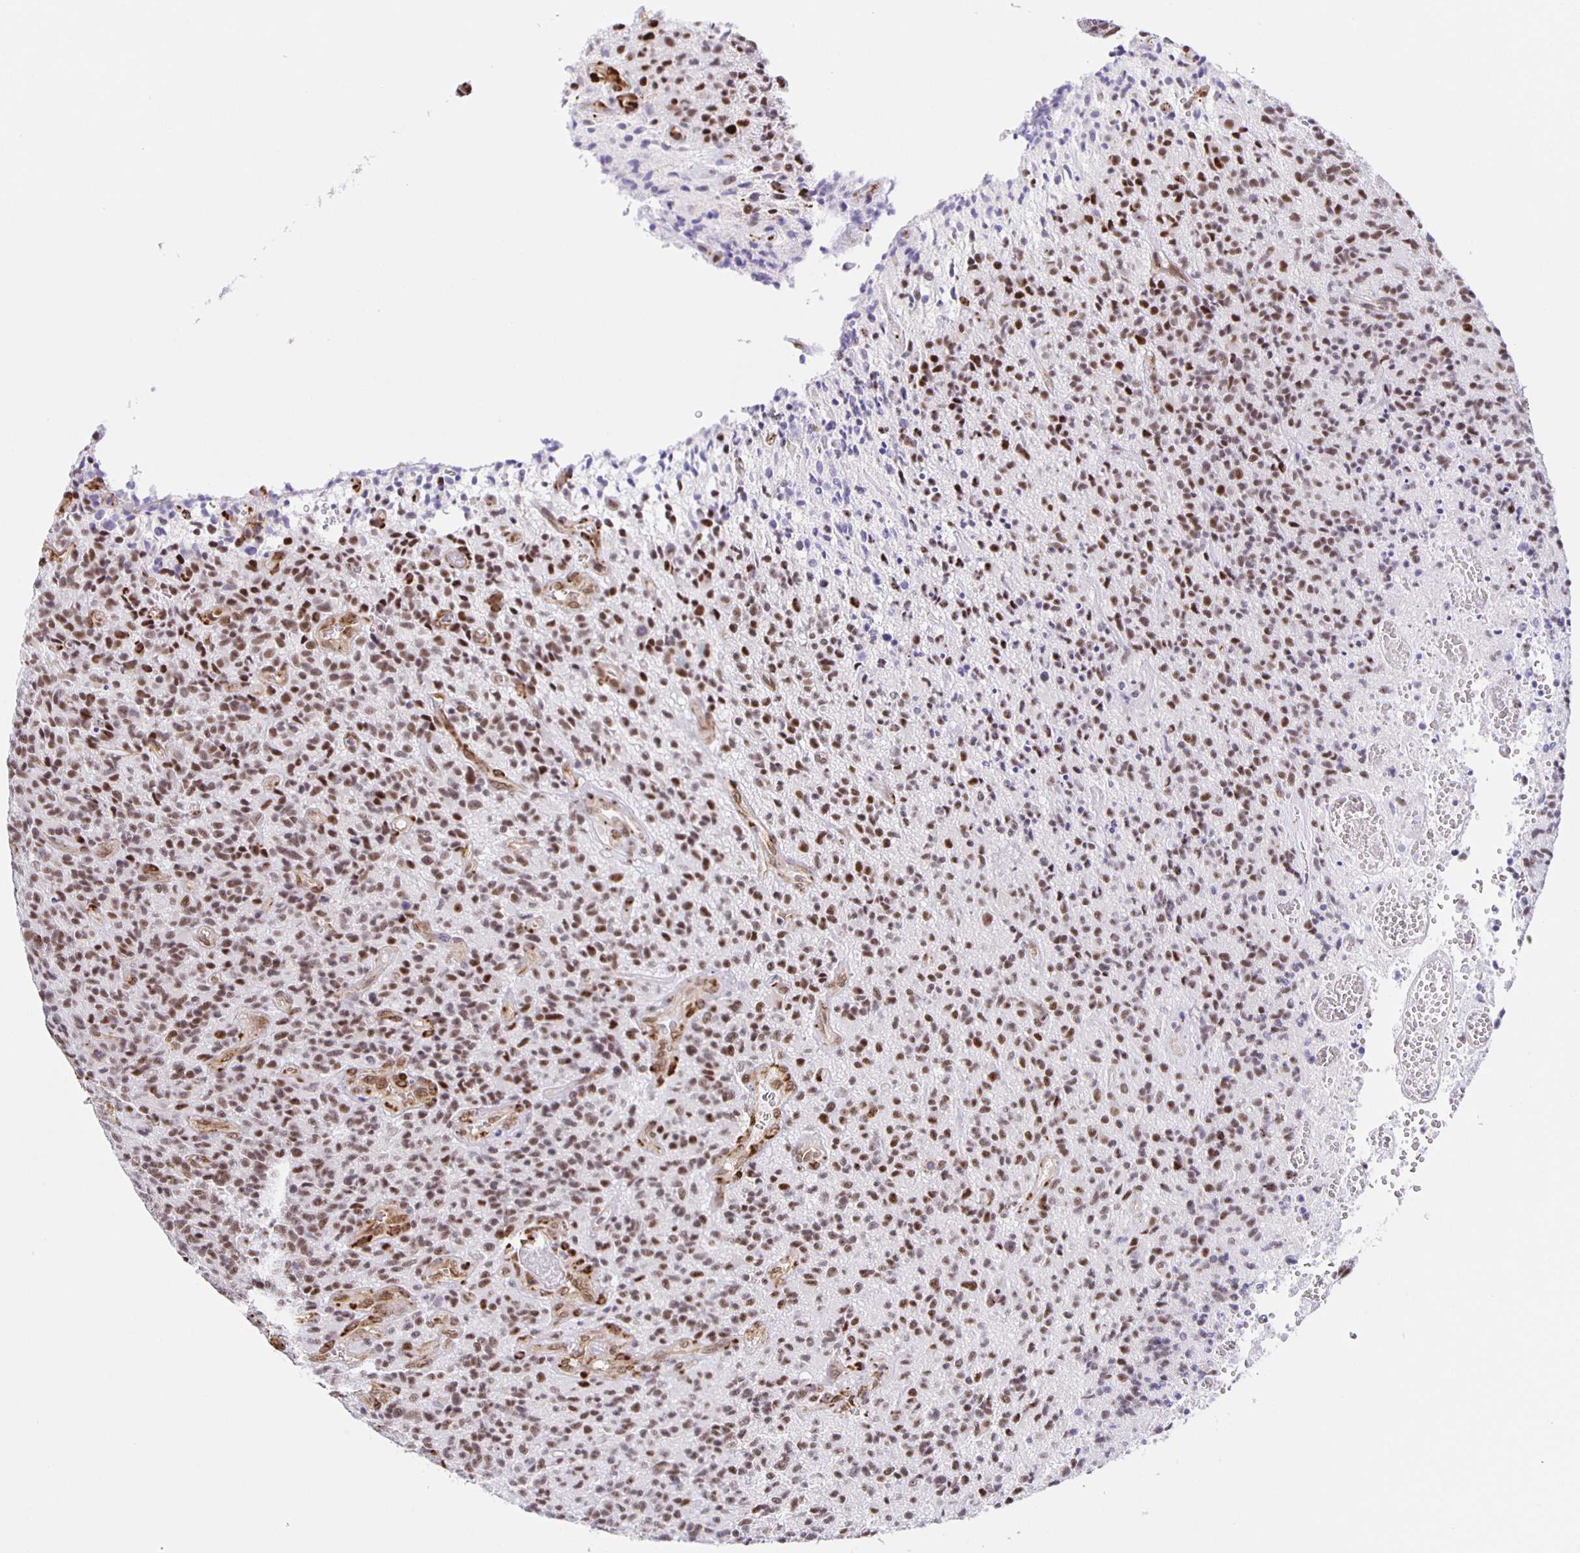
{"staining": {"intensity": "moderate", "quantity": ">75%", "location": "nuclear"}, "tissue": "glioma", "cell_type": "Tumor cells", "image_type": "cancer", "snomed": [{"axis": "morphology", "description": "Glioma, malignant, High grade"}, {"axis": "topography", "description": "Brain"}], "caption": "A photomicrograph showing moderate nuclear expression in about >75% of tumor cells in high-grade glioma (malignant), as visualized by brown immunohistochemical staining.", "gene": "ZRANB2", "patient": {"sex": "male", "age": 76}}